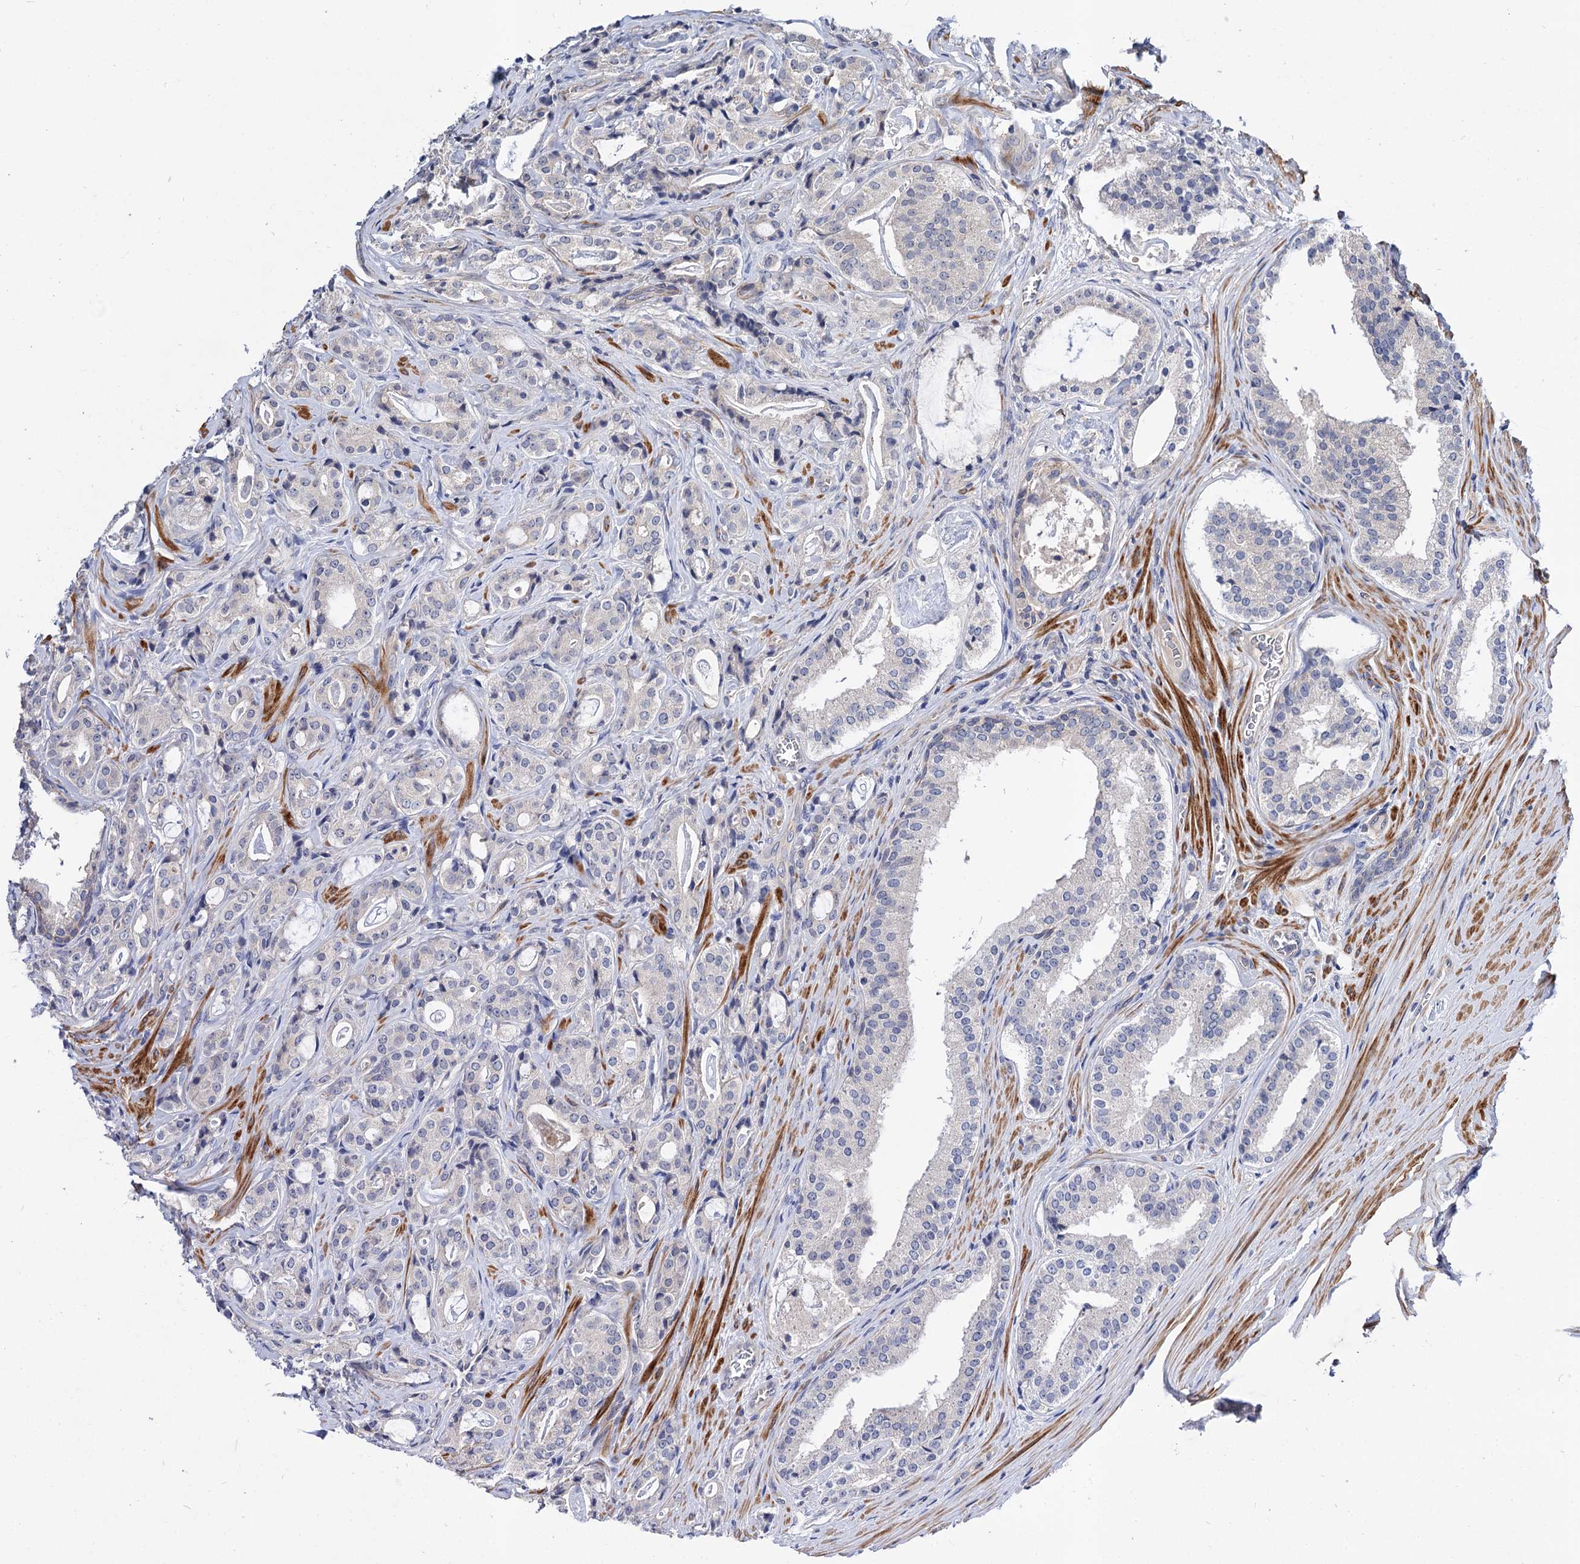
{"staining": {"intensity": "negative", "quantity": "none", "location": "none"}, "tissue": "prostate cancer", "cell_type": "Tumor cells", "image_type": "cancer", "snomed": [{"axis": "morphology", "description": "Adenocarcinoma, High grade"}, {"axis": "topography", "description": "Prostate"}], "caption": "Adenocarcinoma (high-grade) (prostate) was stained to show a protein in brown. There is no significant positivity in tumor cells.", "gene": "NUDCD2", "patient": {"sex": "male", "age": 63}}